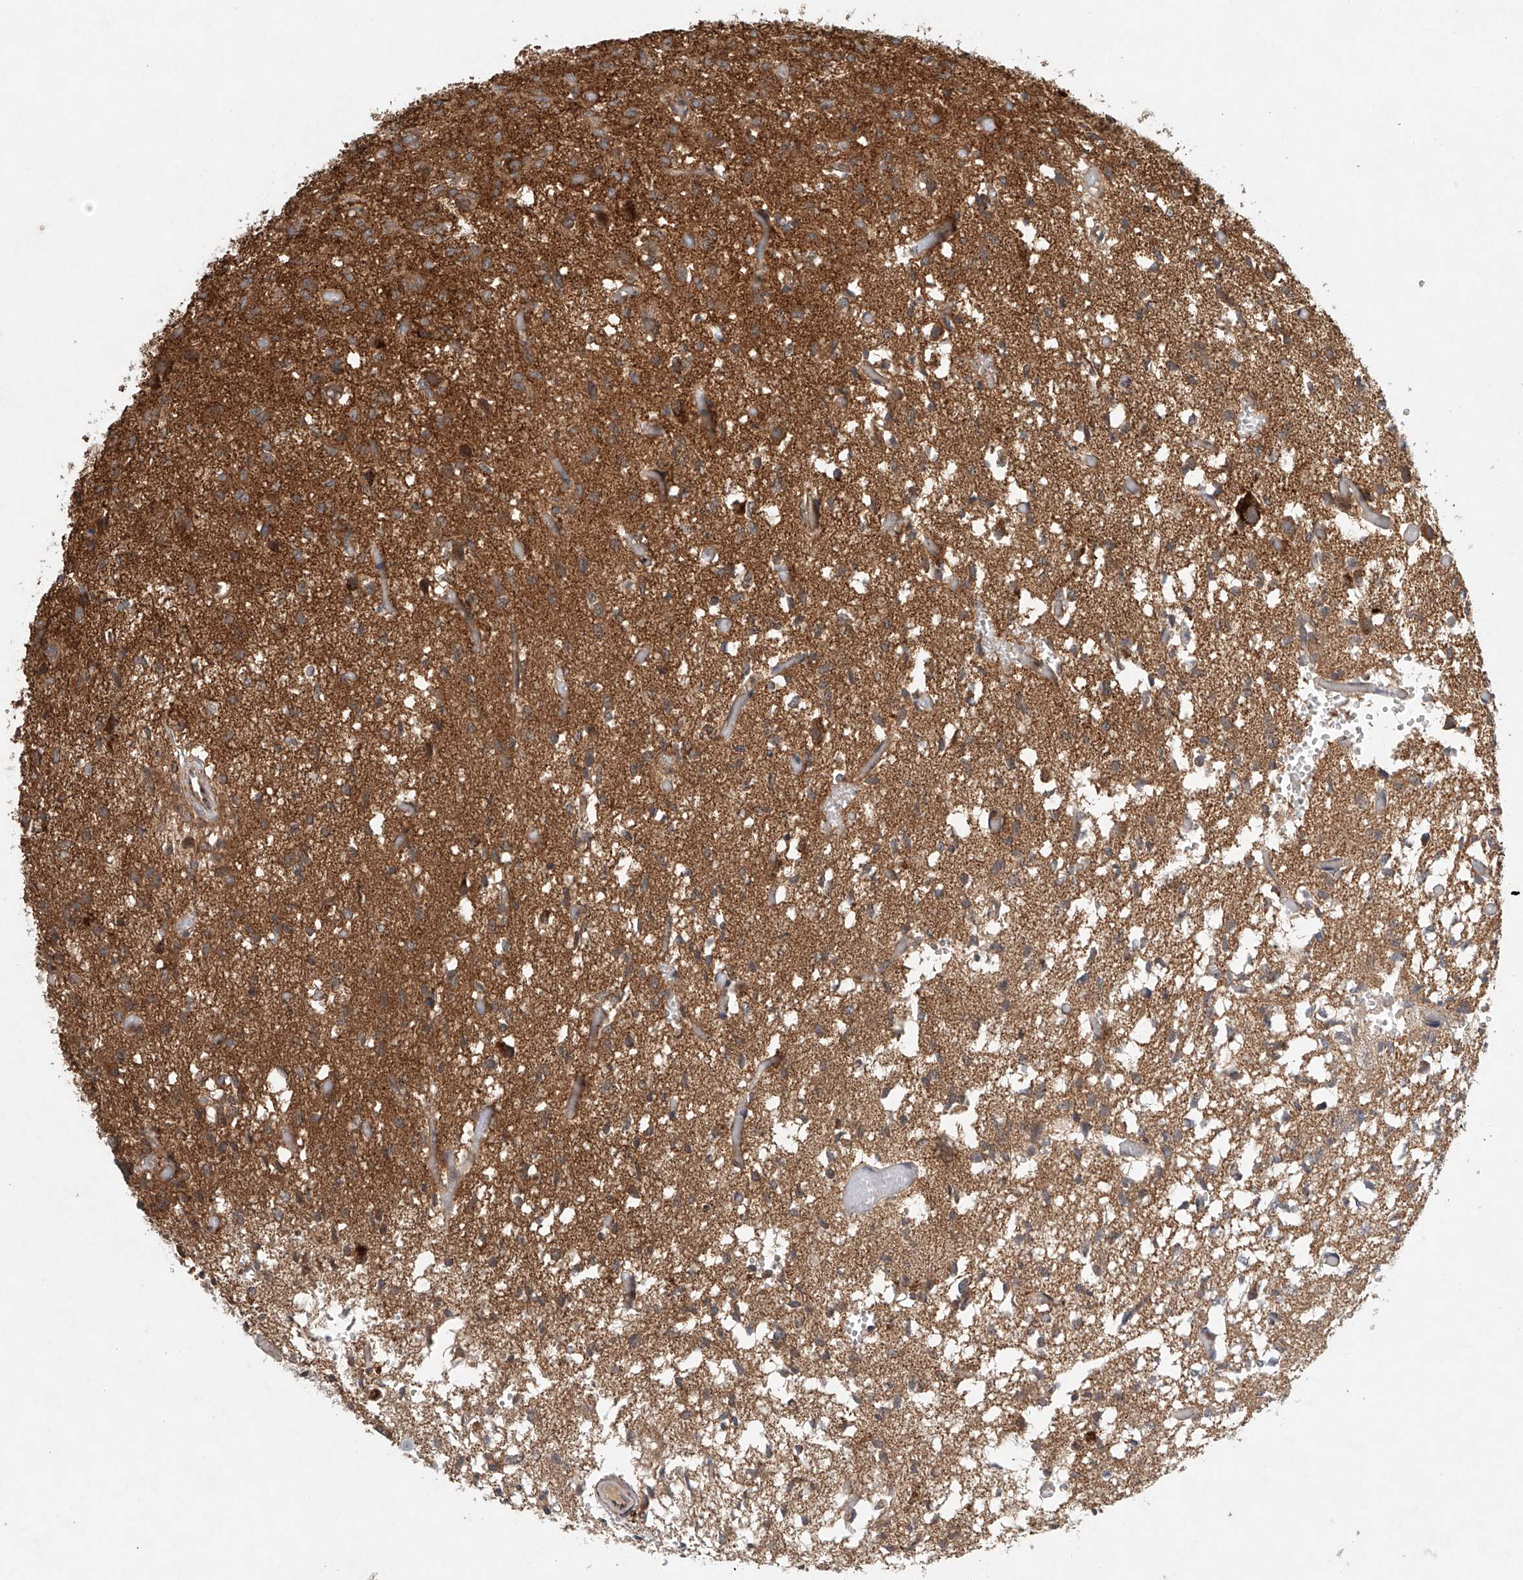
{"staining": {"intensity": "weak", "quantity": "25%-75%", "location": "cytoplasmic/membranous"}, "tissue": "glioma", "cell_type": "Tumor cells", "image_type": "cancer", "snomed": [{"axis": "morphology", "description": "Glioma, malignant, High grade"}, {"axis": "topography", "description": "Brain"}], "caption": "Human glioma stained for a protein (brown) shows weak cytoplasmic/membranous positive expression in about 25%-75% of tumor cells.", "gene": "DCAF11", "patient": {"sex": "female", "age": 59}}